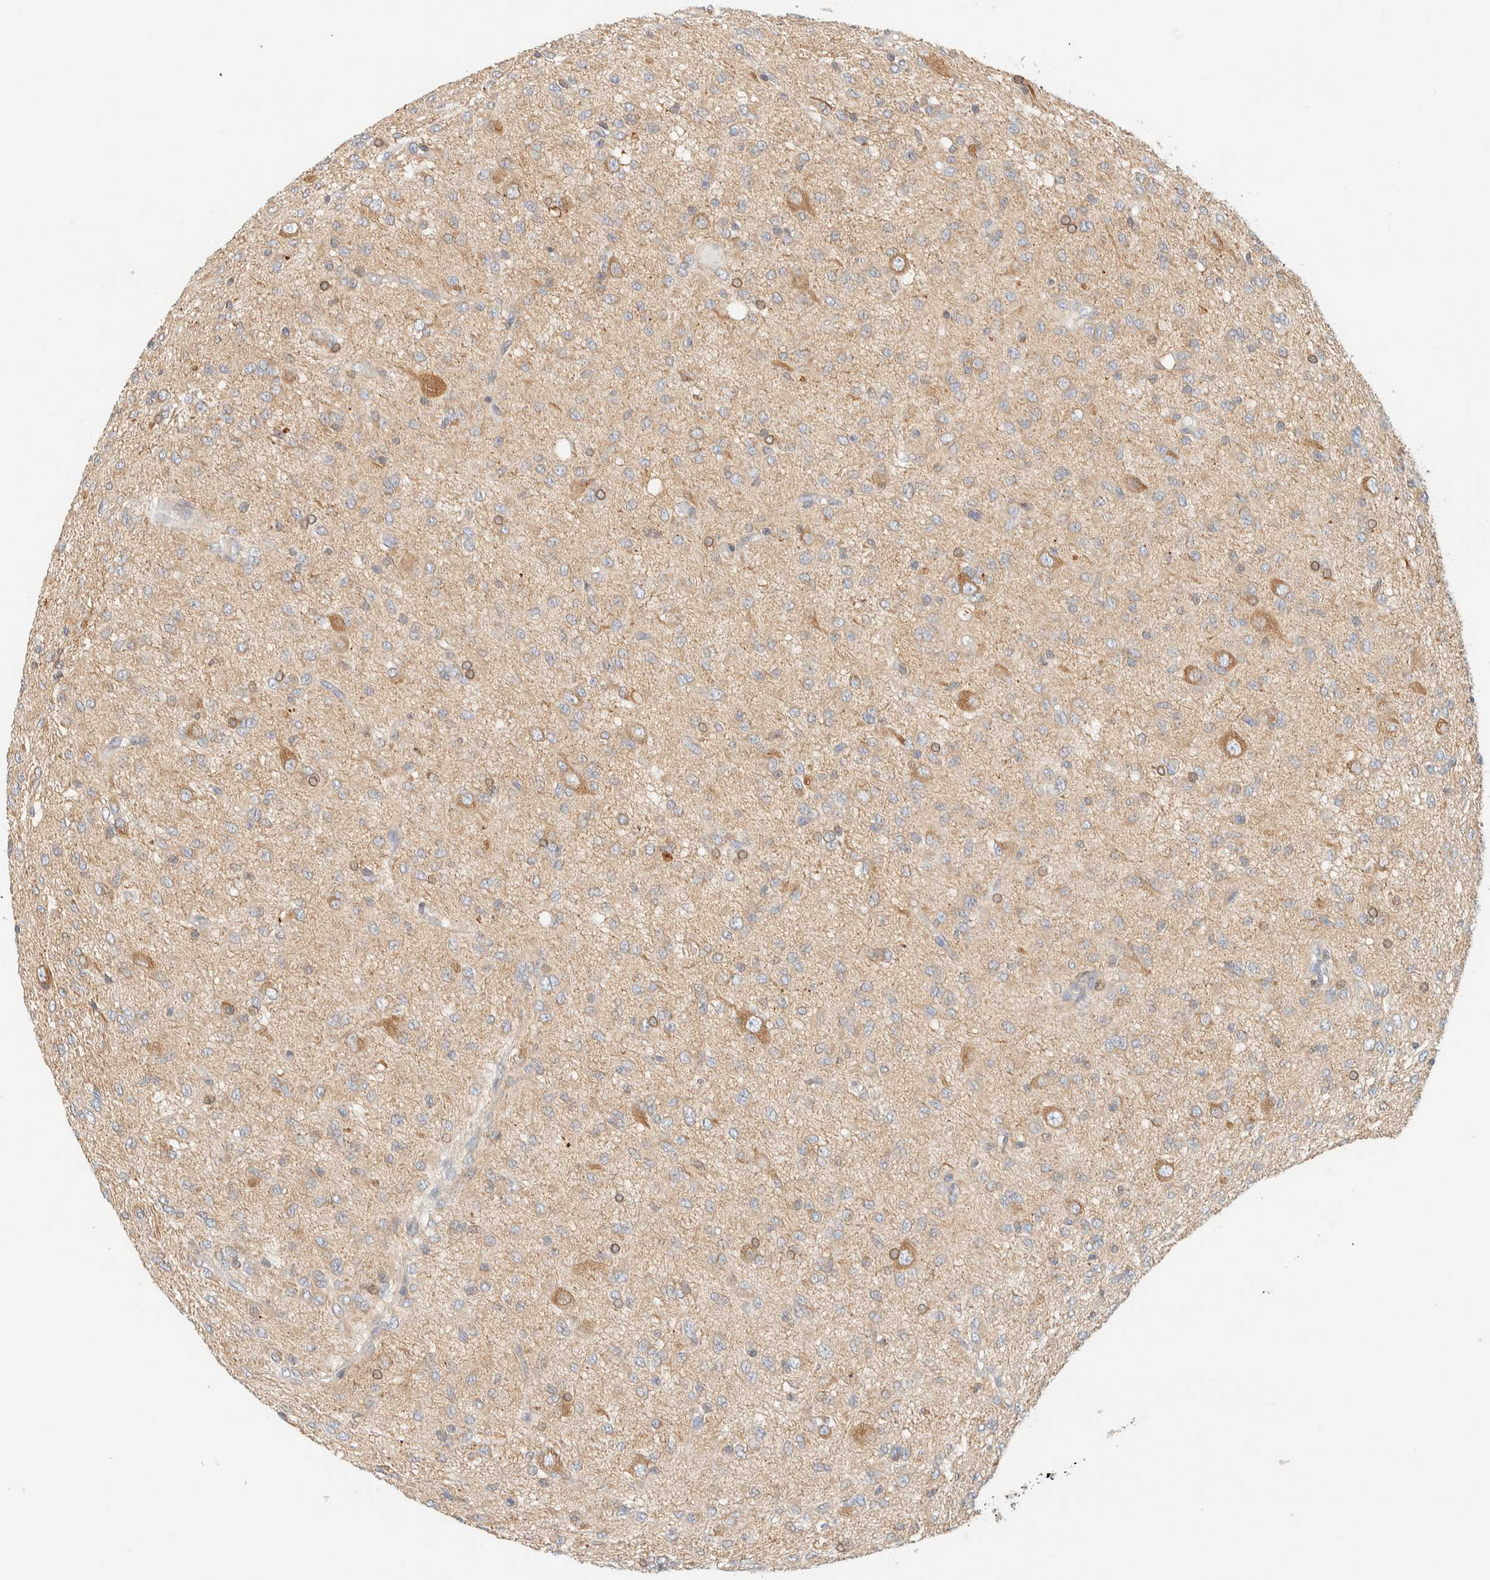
{"staining": {"intensity": "weak", "quantity": ">75%", "location": "cytoplasmic/membranous"}, "tissue": "glioma", "cell_type": "Tumor cells", "image_type": "cancer", "snomed": [{"axis": "morphology", "description": "Glioma, malignant, High grade"}, {"axis": "topography", "description": "Brain"}], "caption": "IHC staining of glioma, which exhibits low levels of weak cytoplasmic/membranous expression in approximately >75% of tumor cells indicating weak cytoplasmic/membranous protein positivity. The staining was performed using DAB (brown) for protein detection and nuclei were counterstained in hematoxylin (blue).", "gene": "NT5C", "patient": {"sex": "female", "age": 59}}